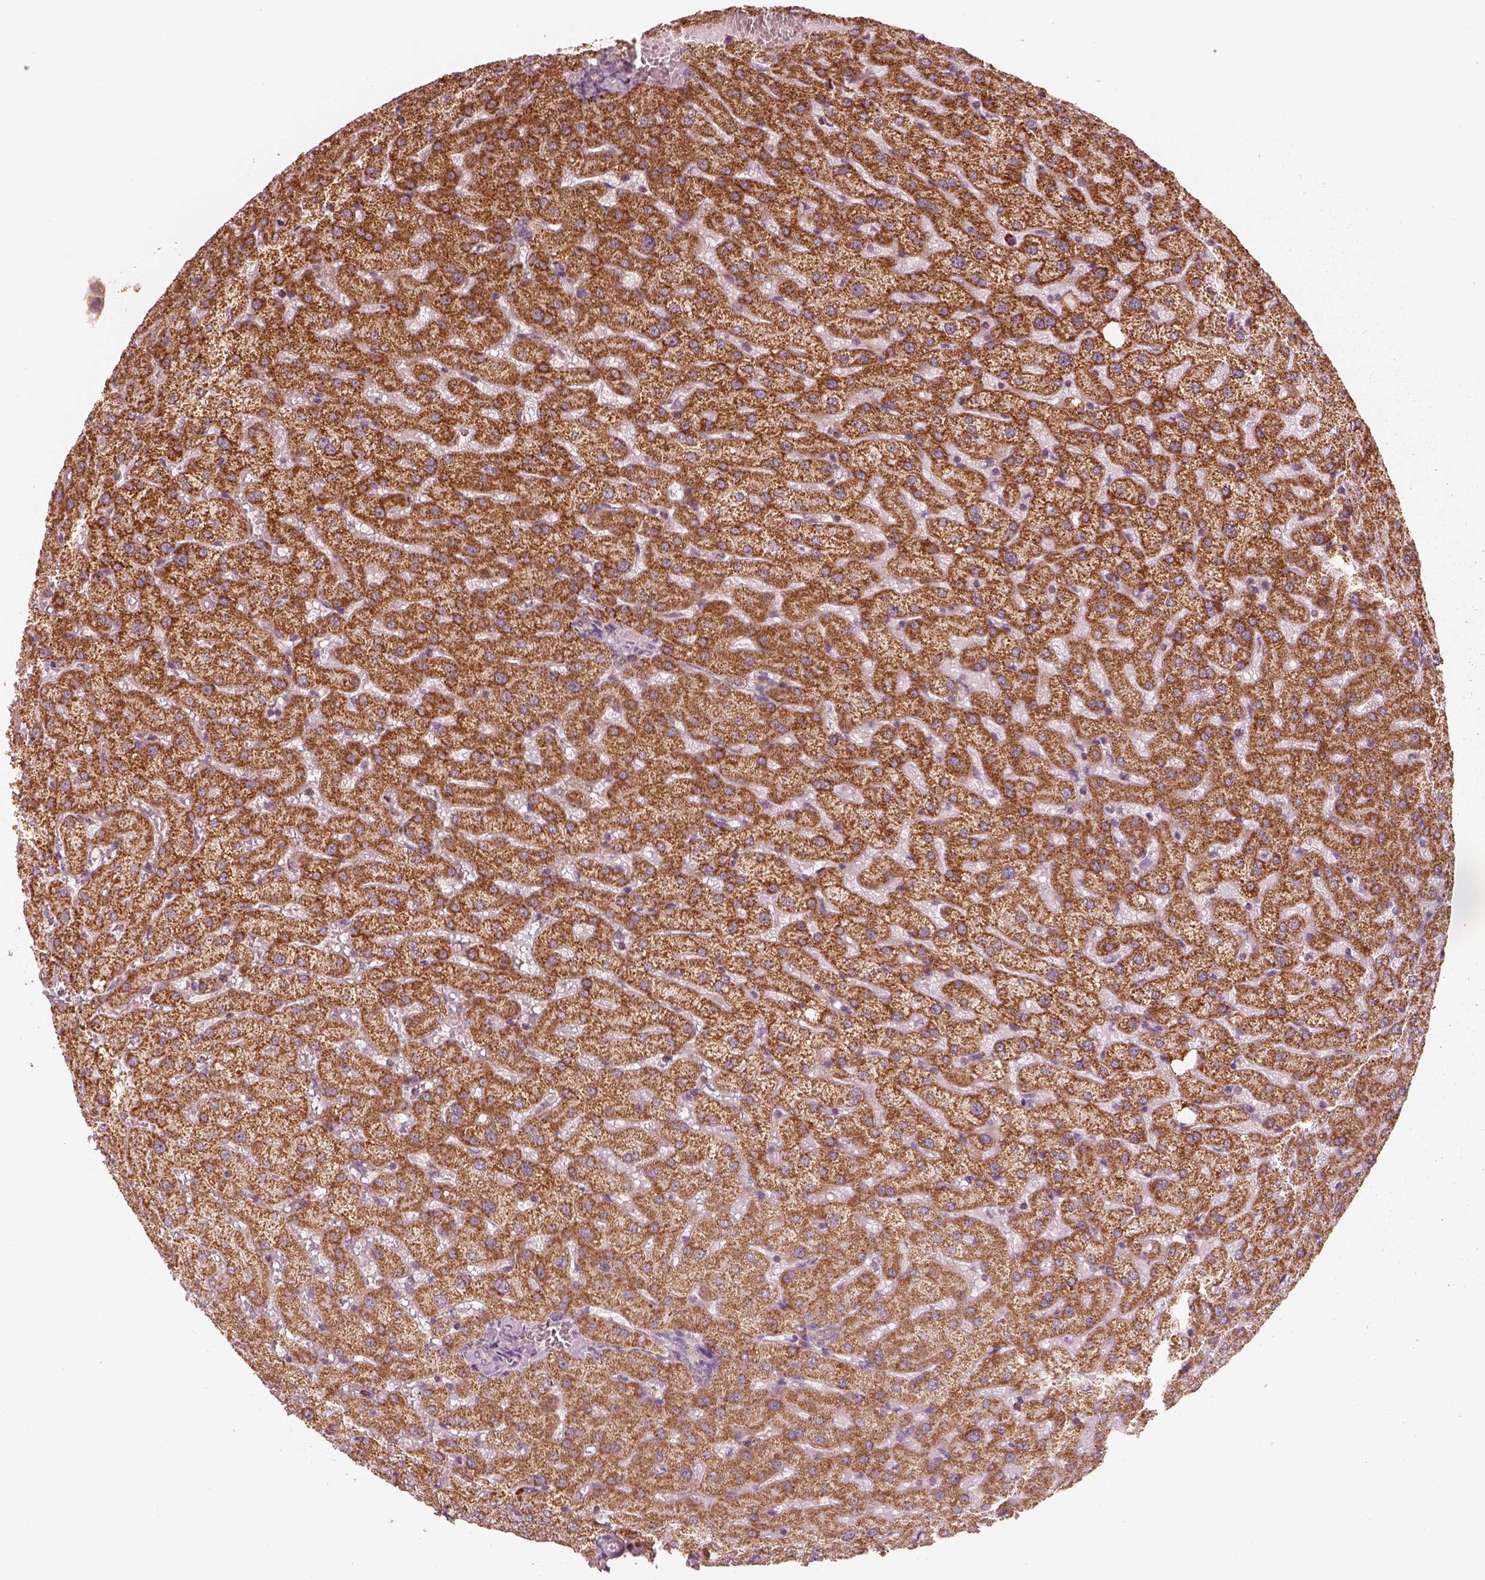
{"staining": {"intensity": "weak", "quantity": ">75%", "location": "cytoplasmic/membranous"}, "tissue": "liver", "cell_type": "Cholangiocytes", "image_type": "normal", "snomed": [{"axis": "morphology", "description": "Normal tissue, NOS"}, {"axis": "topography", "description": "Liver"}], "caption": "IHC (DAB (3,3'-diaminobenzidine)) staining of benign human liver demonstrates weak cytoplasmic/membranous protein staining in approximately >75% of cholangiocytes.", "gene": "ENTPD6", "patient": {"sex": "female", "age": 50}}